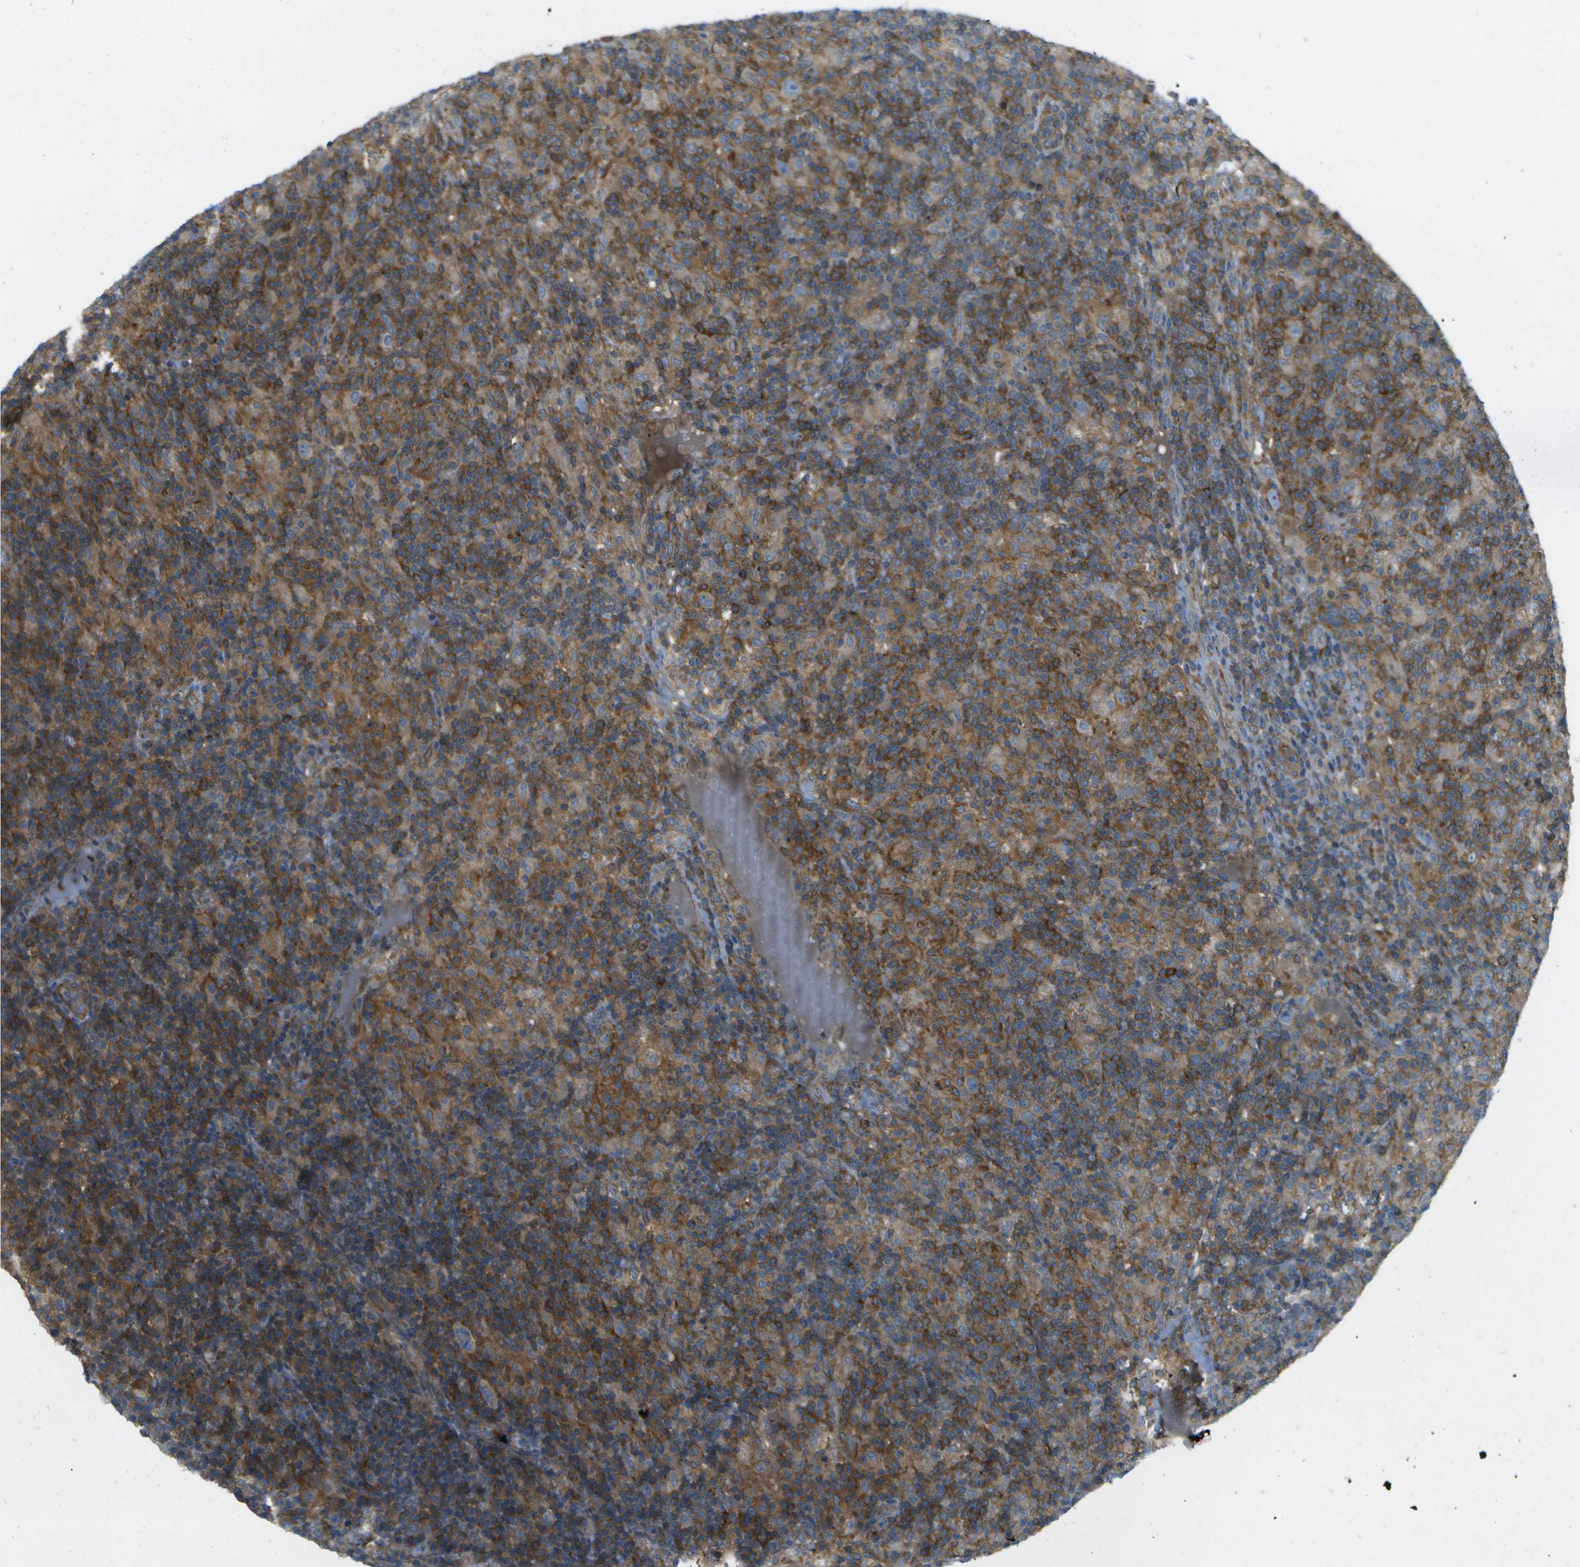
{"staining": {"intensity": "moderate", "quantity": ">75%", "location": "cytoplasmic/membranous"}, "tissue": "lymphoma", "cell_type": "Tumor cells", "image_type": "cancer", "snomed": [{"axis": "morphology", "description": "Hodgkin's disease, NOS"}, {"axis": "topography", "description": "Lymph node"}], "caption": "An immunohistochemistry image of neoplastic tissue is shown. Protein staining in brown labels moderate cytoplasmic/membranous positivity in Hodgkin's disease within tumor cells.", "gene": "WNK2", "patient": {"sex": "male", "age": 70}}